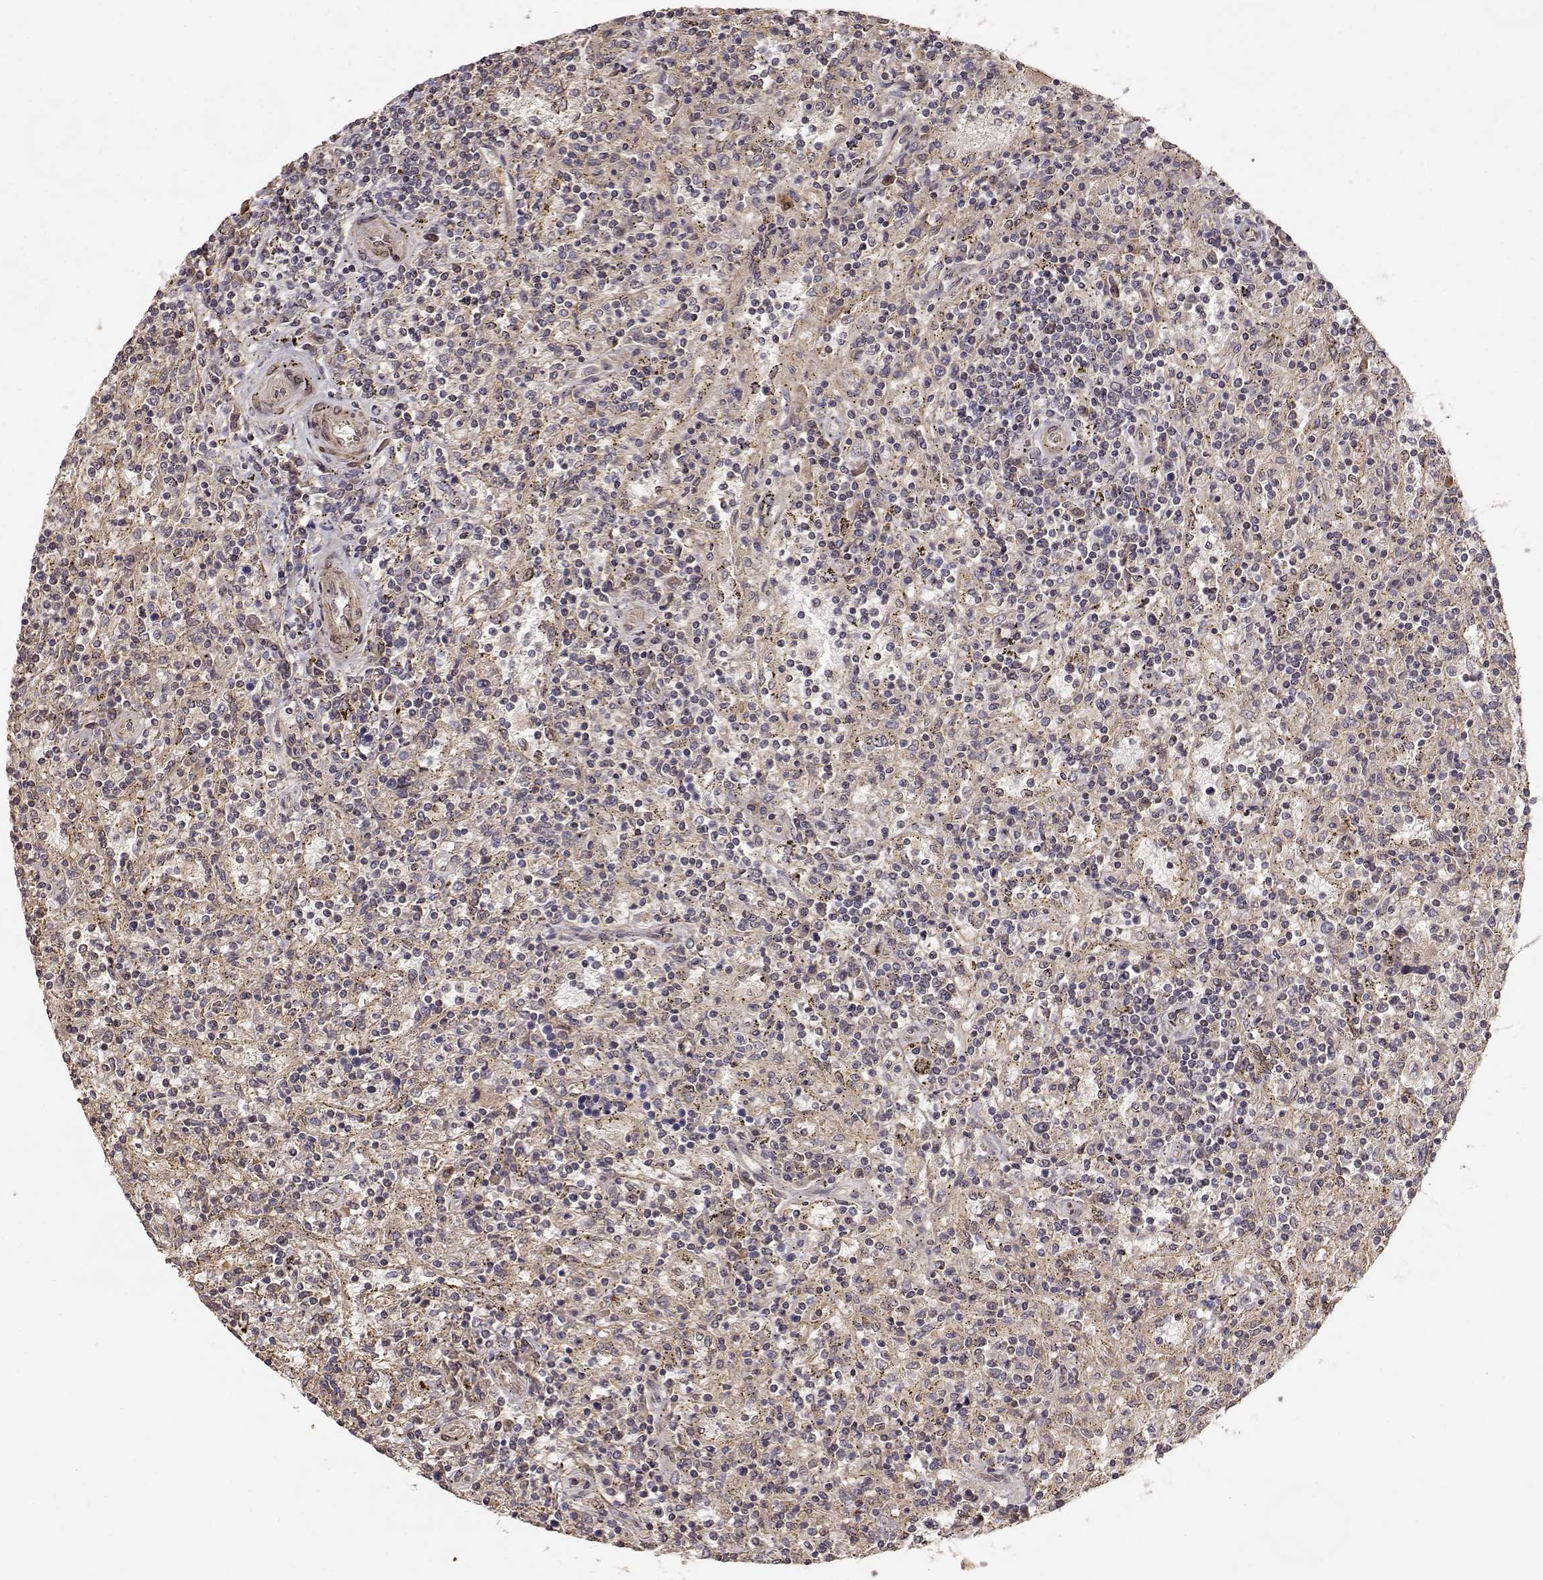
{"staining": {"intensity": "weak", "quantity": ">75%", "location": "cytoplasmic/membranous"}, "tissue": "lymphoma", "cell_type": "Tumor cells", "image_type": "cancer", "snomed": [{"axis": "morphology", "description": "Malignant lymphoma, non-Hodgkin's type, Low grade"}, {"axis": "topography", "description": "Spleen"}], "caption": "The micrograph displays a brown stain indicating the presence of a protein in the cytoplasmic/membranous of tumor cells in lymphoma.", "gene": "PICK1", "patient": {"sex": "male", "age": 62}}